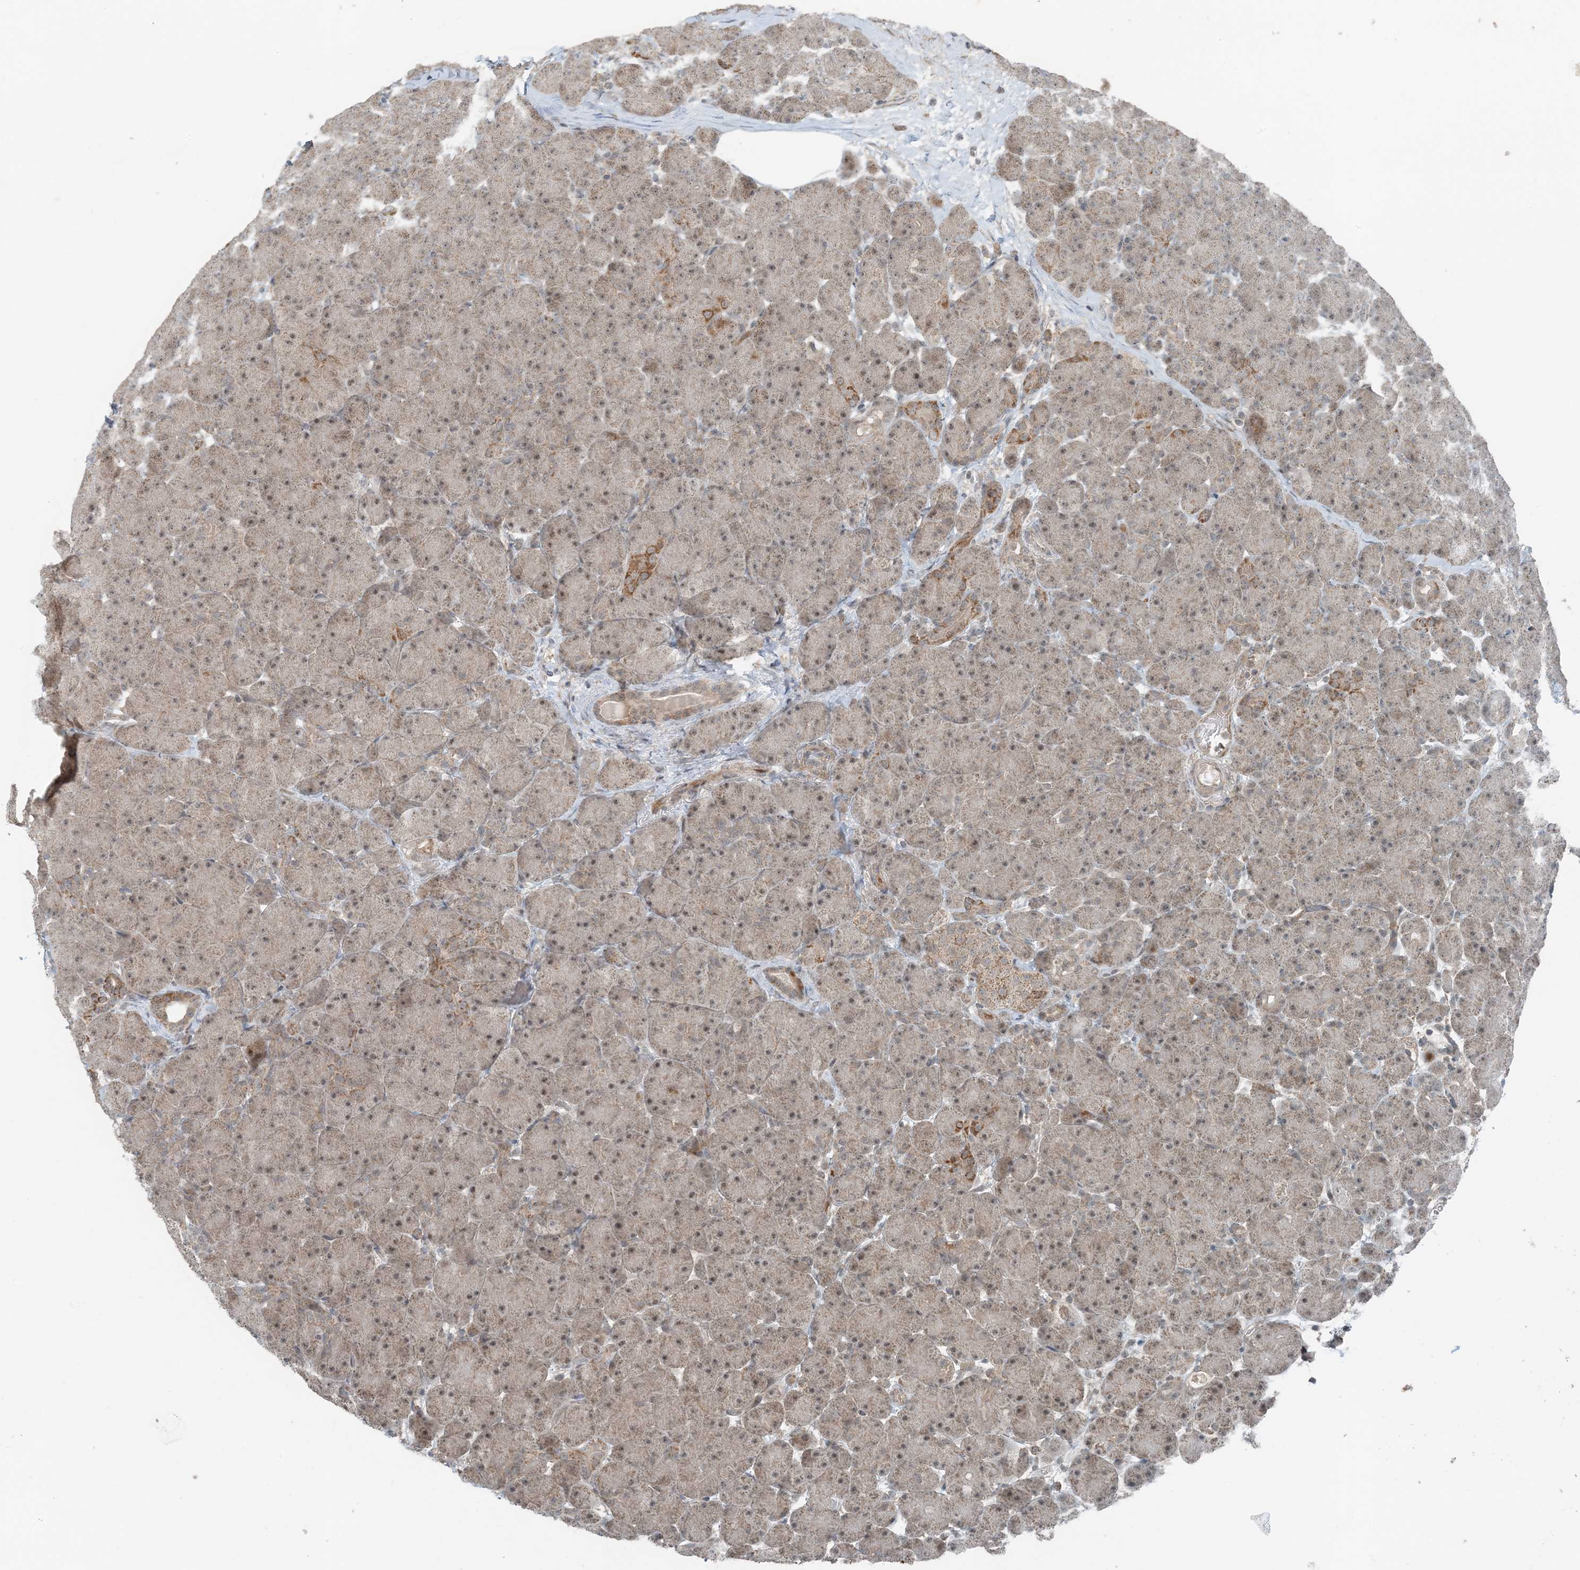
{"staining": {"intensity": "weak", "quantity": ">75%", "location": "cytoplasmic/membranous,nuclear"}, "tissue": "pancreas", "cell_type": "Exocrine glandular cells", "image_type": "normal", "snomed": [{"axis": "morphology", "description": "Normal tissue, NOS"}, {"axis": "topography", "description": "Pancreas"}], "caption": "High-power microscopy captured an IHC photomicrograph of normal pancreas, revealing weak cytoplasmic/membranous,nuclear positivity in approximately >75% of exocrine glandular cells. The protein is stained brown, and the nuclei are stained in blue (DAB IHC with brightfield microscopy, high magnification).", "gene": "MITD1", "patient": {"sex": "male", "age": 66}}